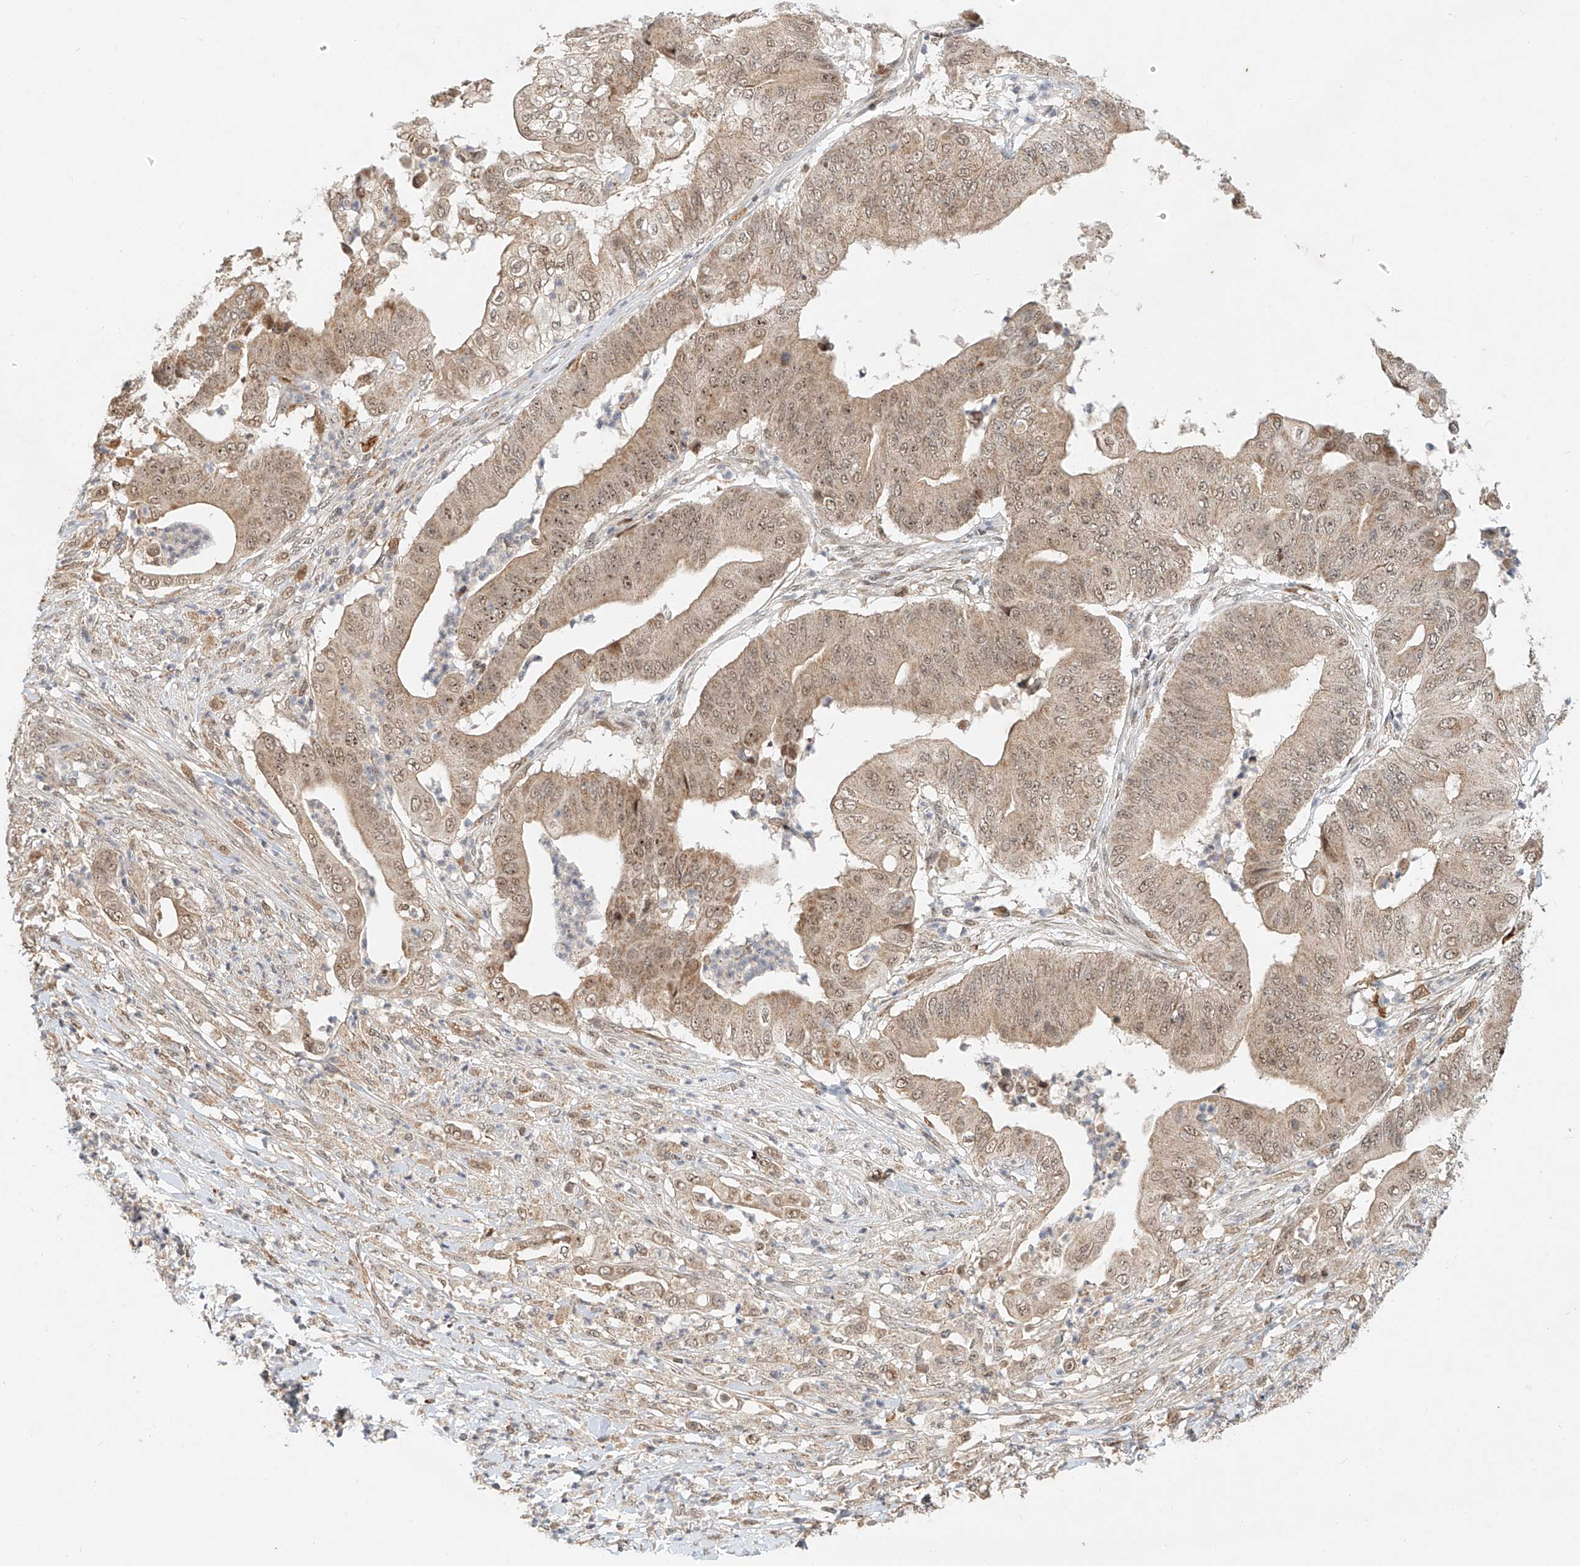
{"staining": {"intensity": "weak", "quantity": ">75%", "location": "cytoplasmic/membranous,nuclear"}, "tissue": "pancreatic cancer", "cell_type": "Tumor cells", "image_type": "cancer", "snomed": [{"axis": "morphology", "description": "Adenocarcinoma, NOS"}, {"axis": "topography", "description": "Pancreas"}], "caption": "Adenocarcinoma (pancreatic) stained with a brown dye displays weak cytoplasmic/membranous and nuclear positive positivity in approximately >75% of tumor cells.", "gene": "SYTL3", "patient": {"sex": "female", "age": 77}}